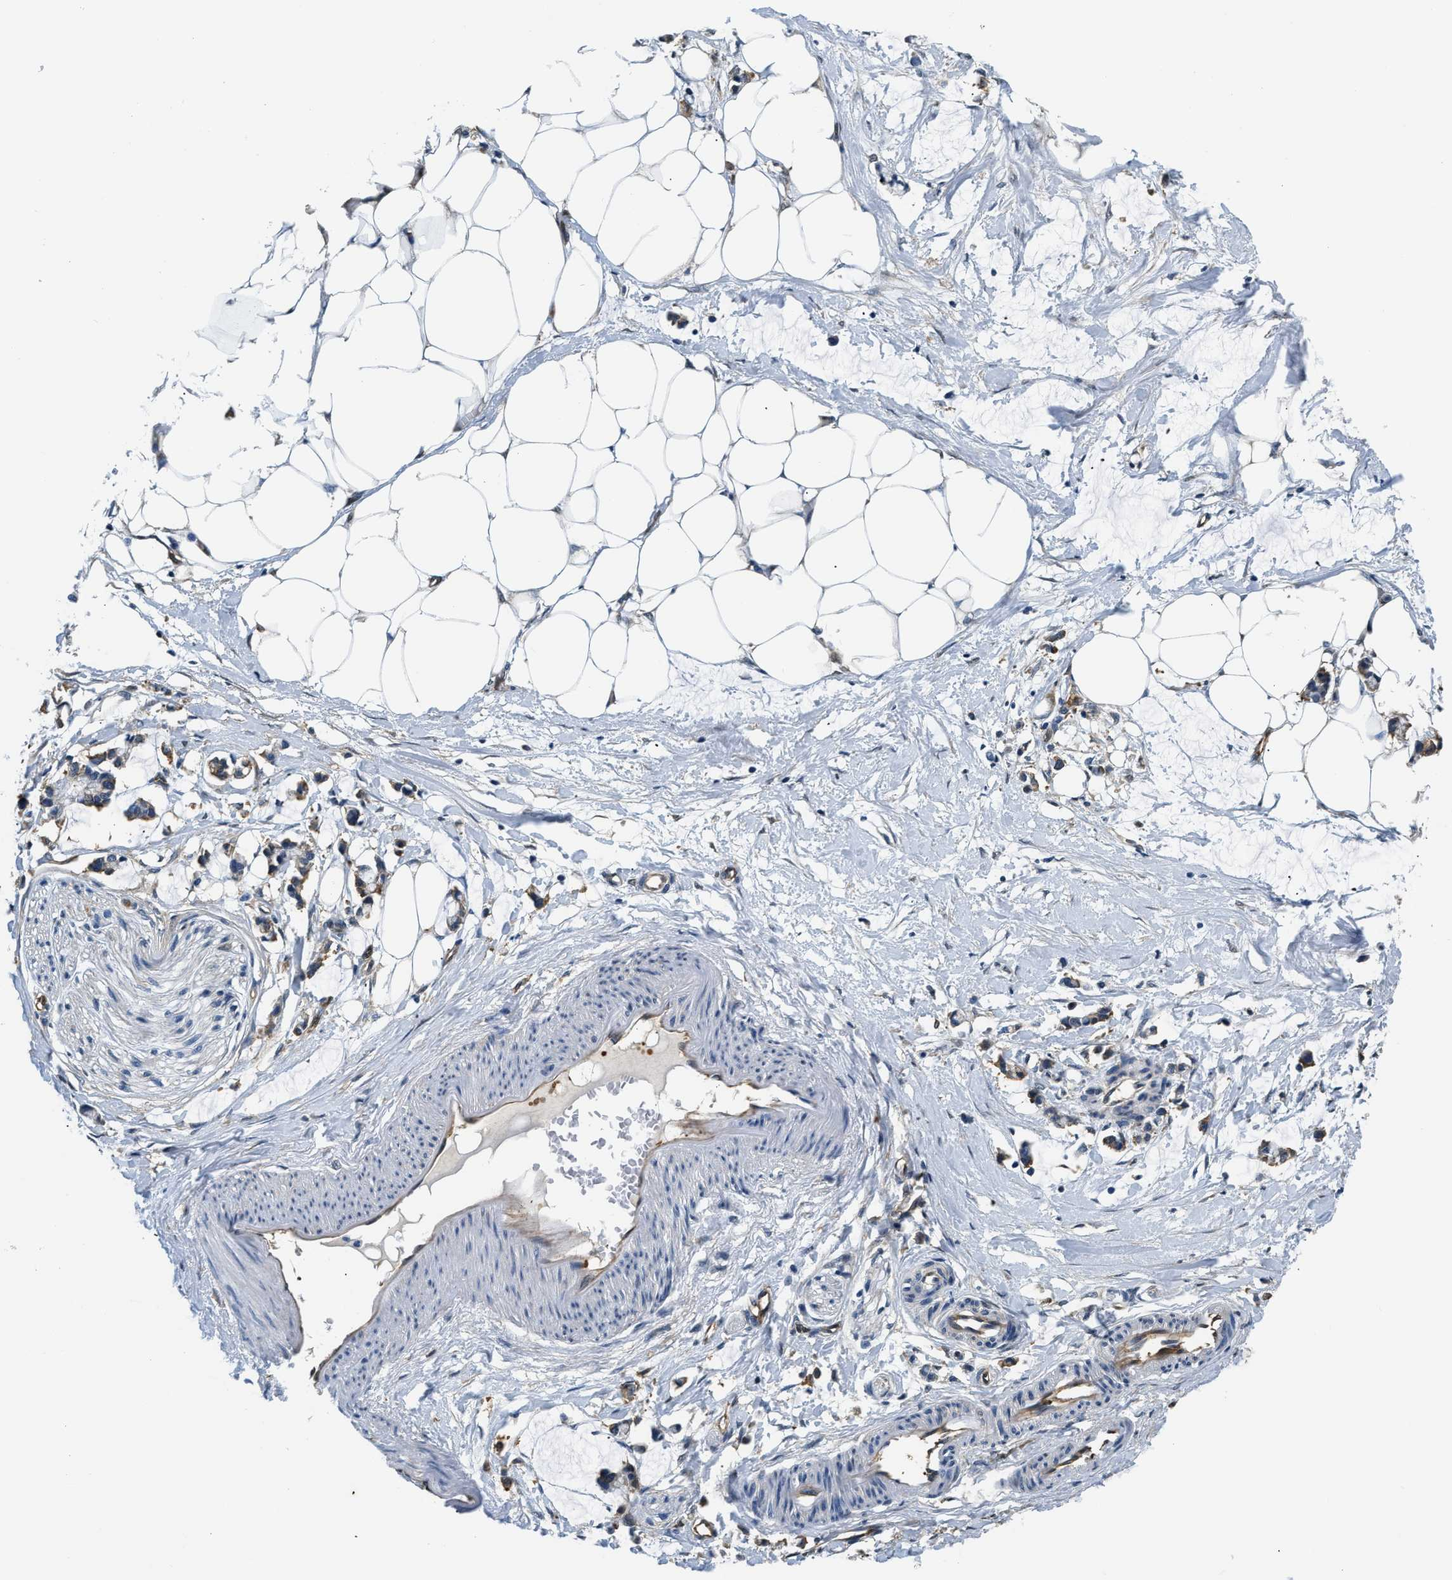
{"staining": {"intensity": "weak", "quantity": "25%-75%", "location": "cytoplasmic/membranous"}, "tissue": "adipose tissue", "cell_type": "Adipocytes", "image_type": "normal", "snomed": [{"axis": "morphology", "description": "Normal tissue, NOS"}, {"axis": "morphology", "description": "Adenocarcinoma, NOS"}, {"axis": "topography", "description": "Colon"}, {"axis": "topography", "description": "Peripheral nerve tissue"}], "caption": "Immunohistochemical staining of unremarkable human adipose tissue displays low levels of weak cytoplasmic/membranous staining in approximately 25%-75% of adipocytes. The staining is performed using DAB brown chromogen to label protein expression. The nuclei are counter-stained blue using hematoxylin.", "gene": "PPP2R1B", "patient": {"sex": "male", "age": 14}}